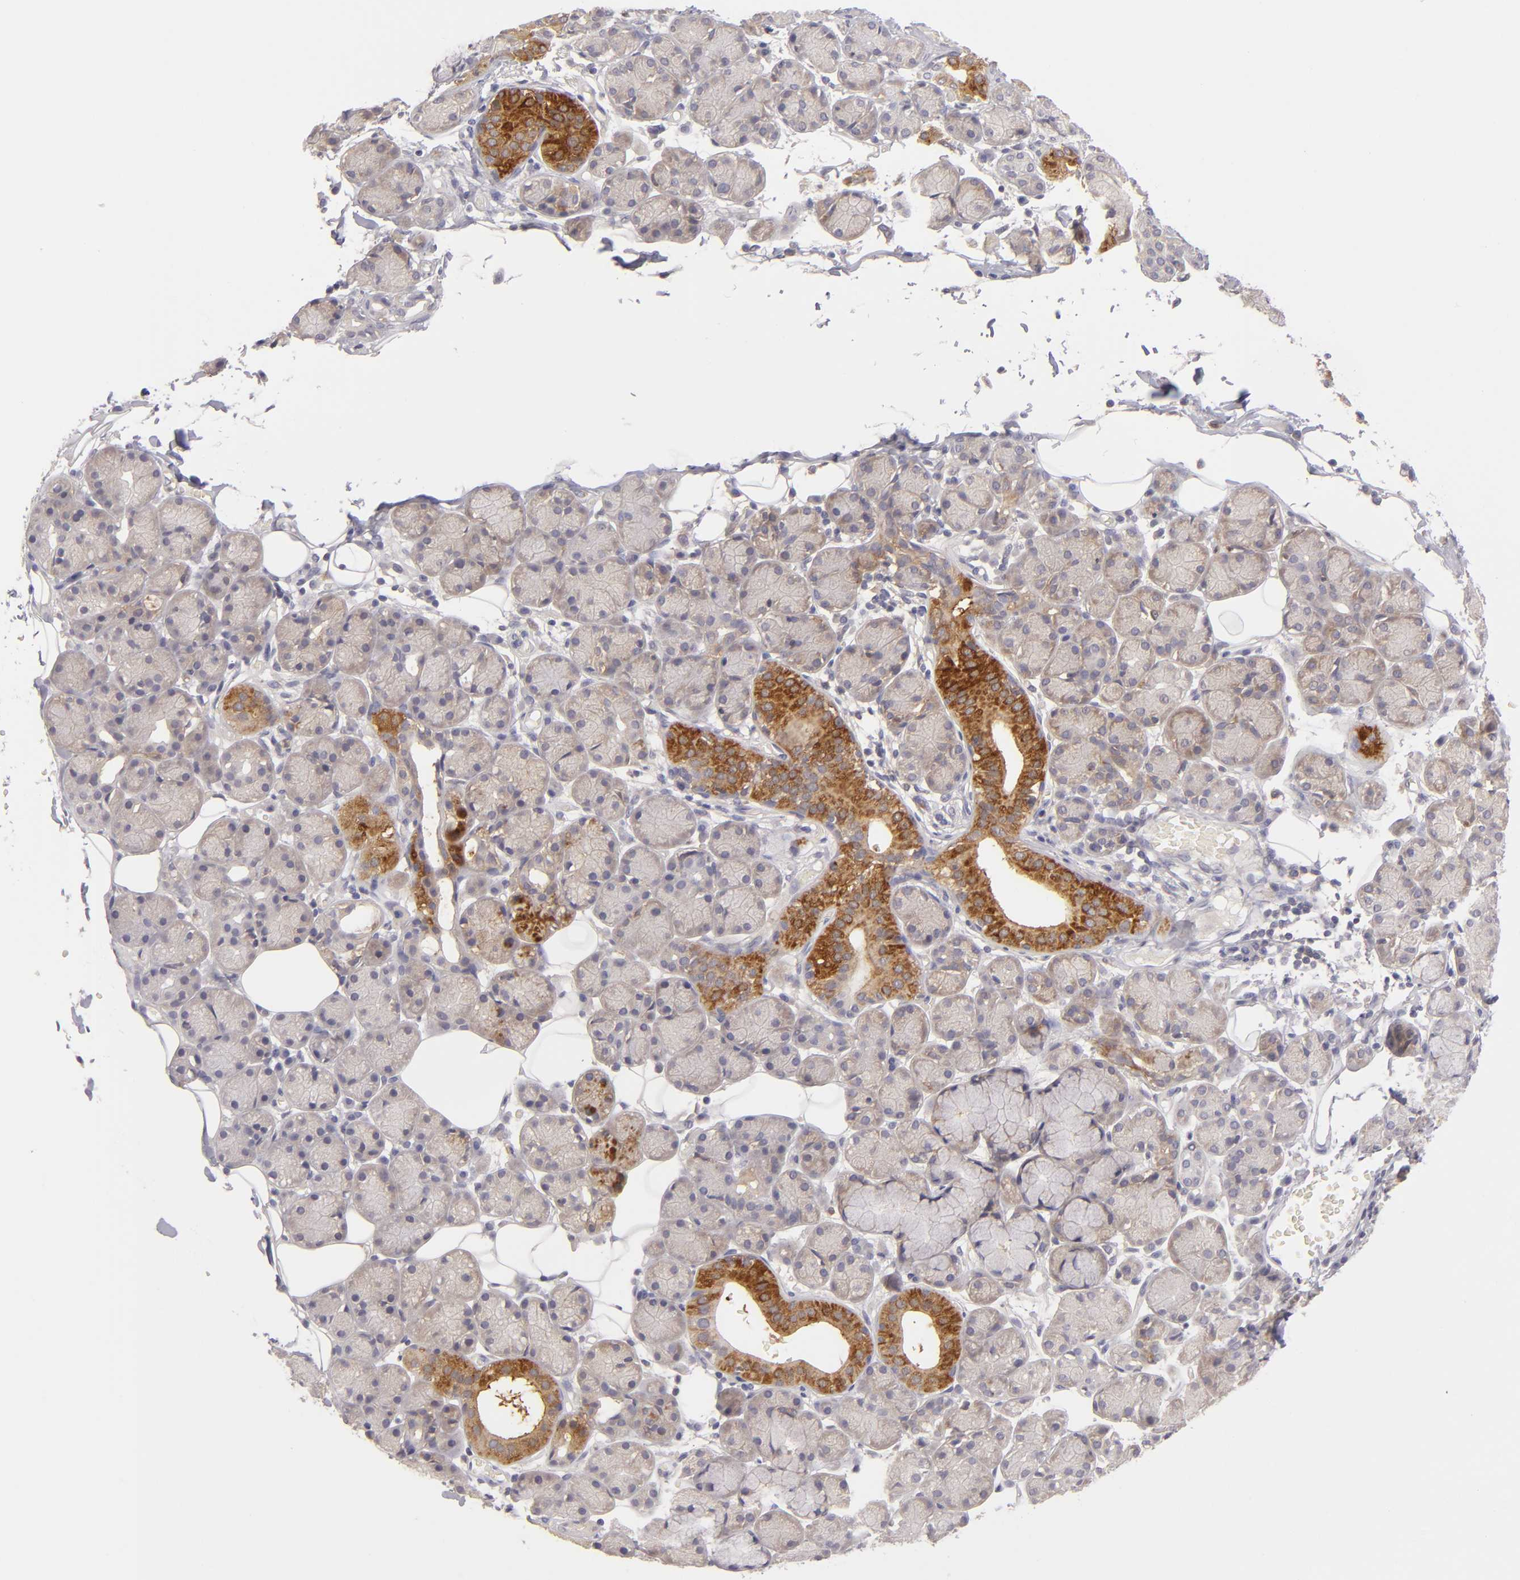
{"staining": {"intensity": "strong", "quantity": "<25%", "location": "cytoplasmic/membranous"}, "tissue": "salivary gland", "cell_type": "Glandular cells", "image_type": "normal", "snomed": [{"axis": "morphology", "description": "Normal tissue, NOS"}, {"axis": "topography", "description": "Salivary gland"}], "caption": "A photomicrograph of salivary gland stained for a protein demonstrates strong cytoplasmic/membranous brown staining in glandular cells.", "gene": "MMP10", "patient": {"sex": "male", "age": 54}}